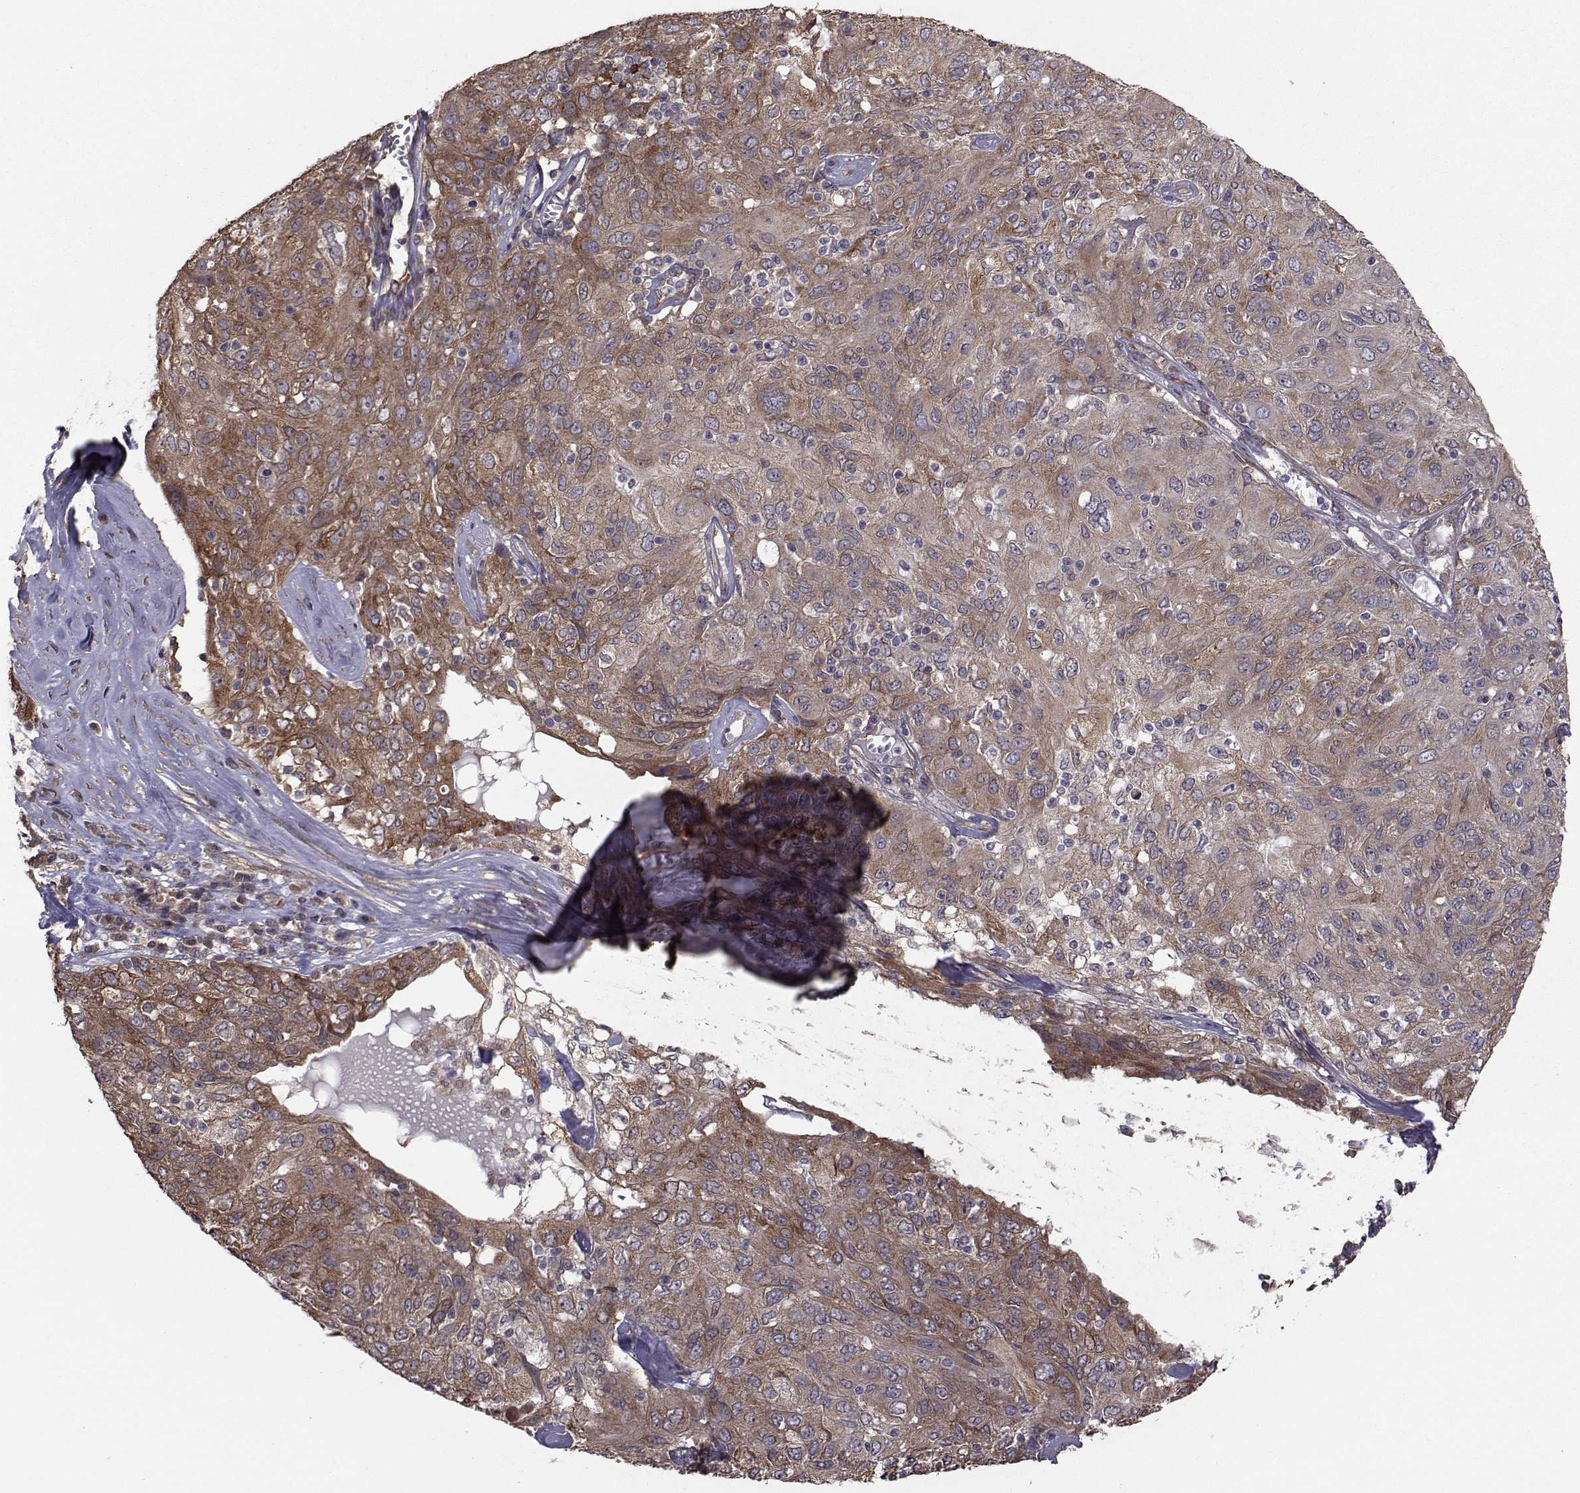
{"staining": {"intensity": "moderate", "quantity": "25%-75%", "location": "cytoplasmic/membranous"}, "tissue": "ovarian cancer", "cell_type": "Tumor cells", "image_type": "cancer", "snomed": [{"axis": "morphology", "description": "Carcinoma, endometroid"}, {"axis": "topography", "description": "Ovary"}], "caption": "About 25%-75% of tumor cells in human endometroid carcinoma (ovarian) display moderate cytoplasmic/membranous protein positivity as visualized by brown immunohistochemical staining.", "gene": "TRIP10", "patient": {"sex": "female", "age": 50}}